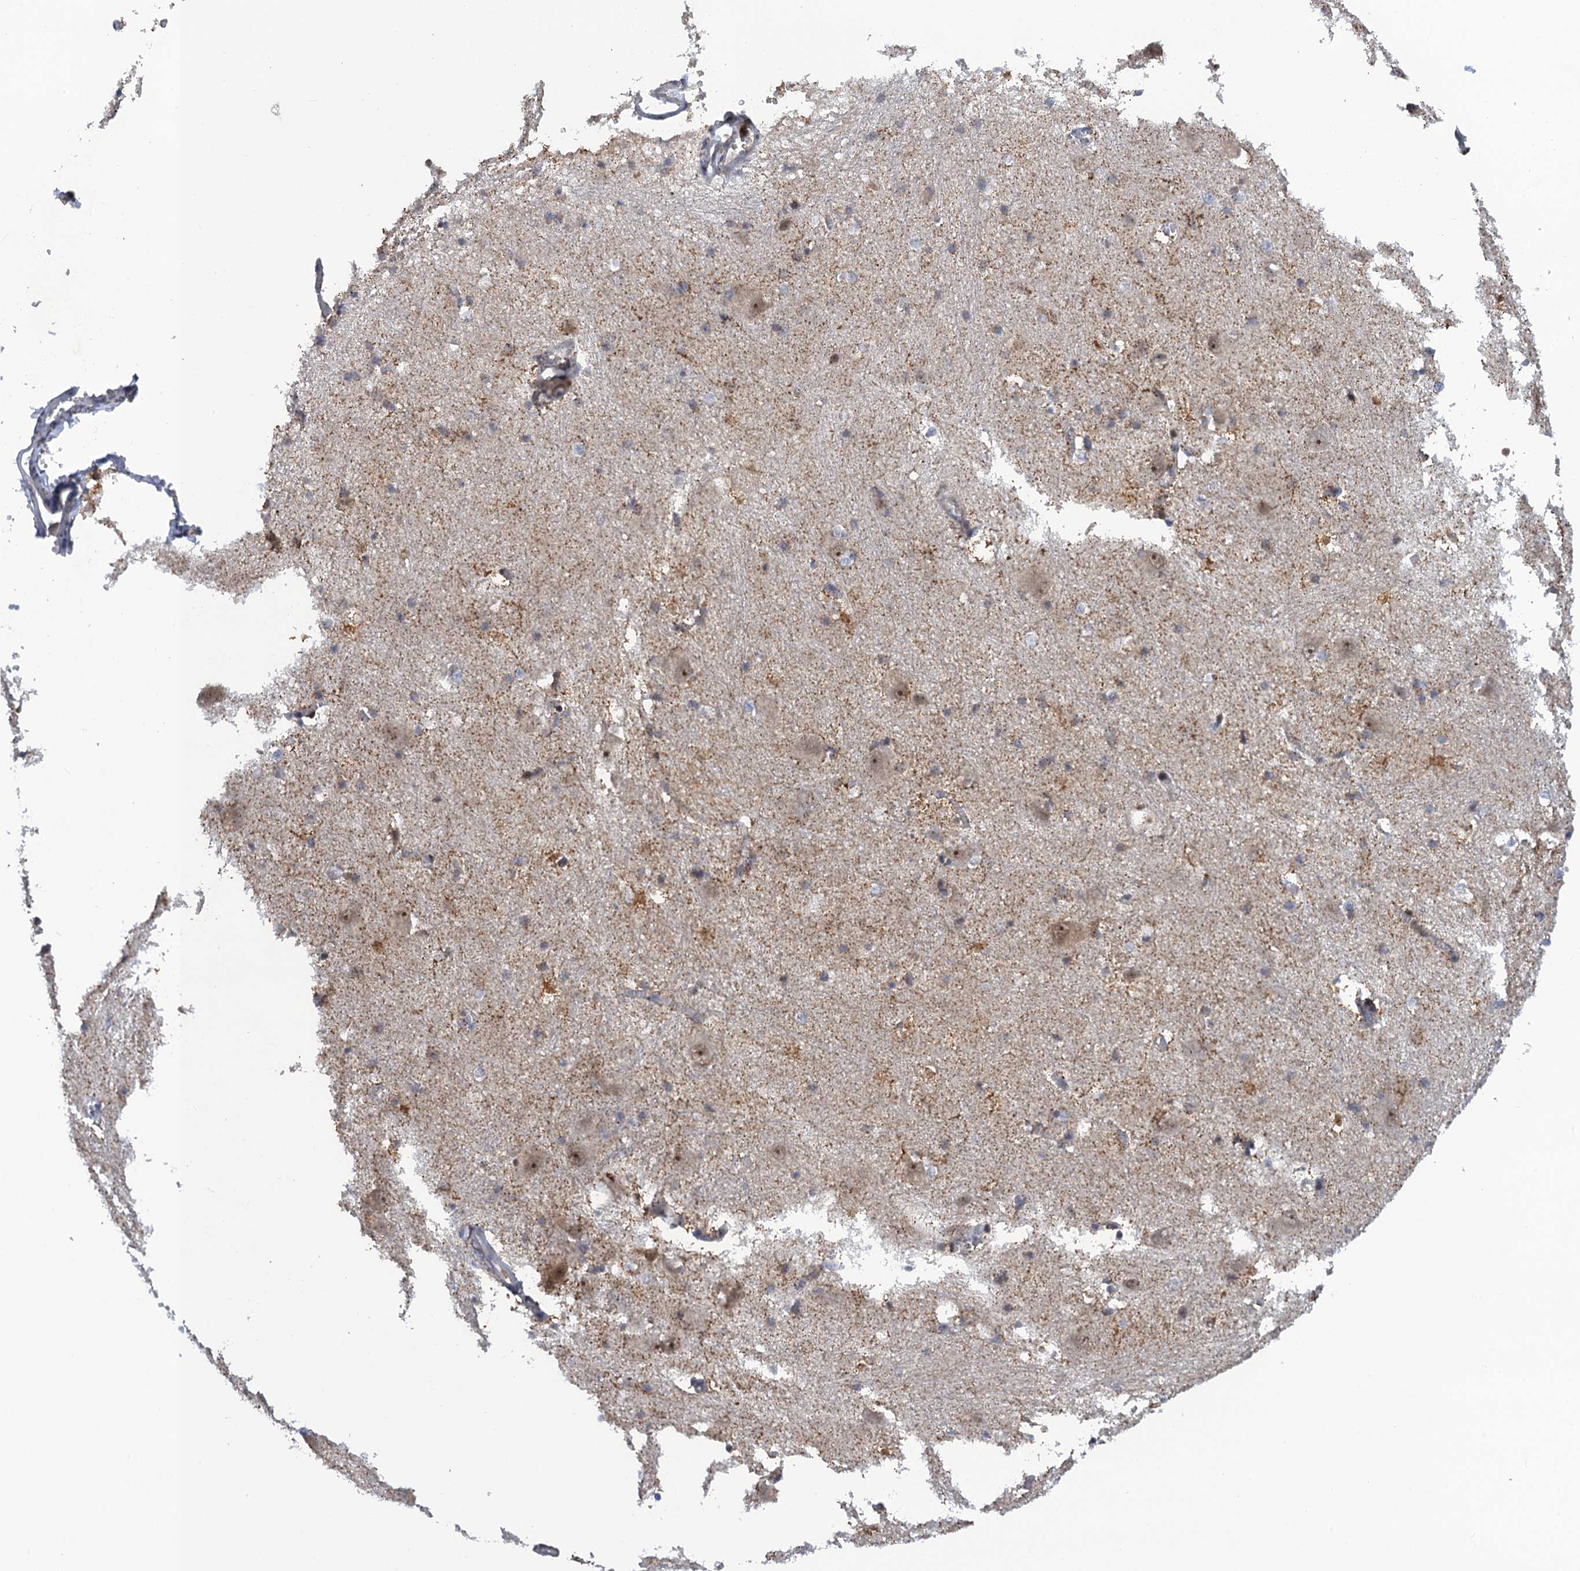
{"staining": {"intensity": "moderate", "quantity": "<25%", "location": "nuclear"}, "tissue": "caudate", "cell_type": "Glial cells", "image_type": "normal", "snomed": [{"axis": "morphology", "description": "Normal tissue, NOS"}, {"axis": "topography", "description": "Lateral ventricle wall"}], "caption": "Moderate nuclear expression is appreciated in approximately <25% of glial cells in normal caudate. (brown staining indicates protein expression, while blue staining denotes nuclei).", "gene": "ZAR1L", "patient": {"sex": "male", "age": 37}}